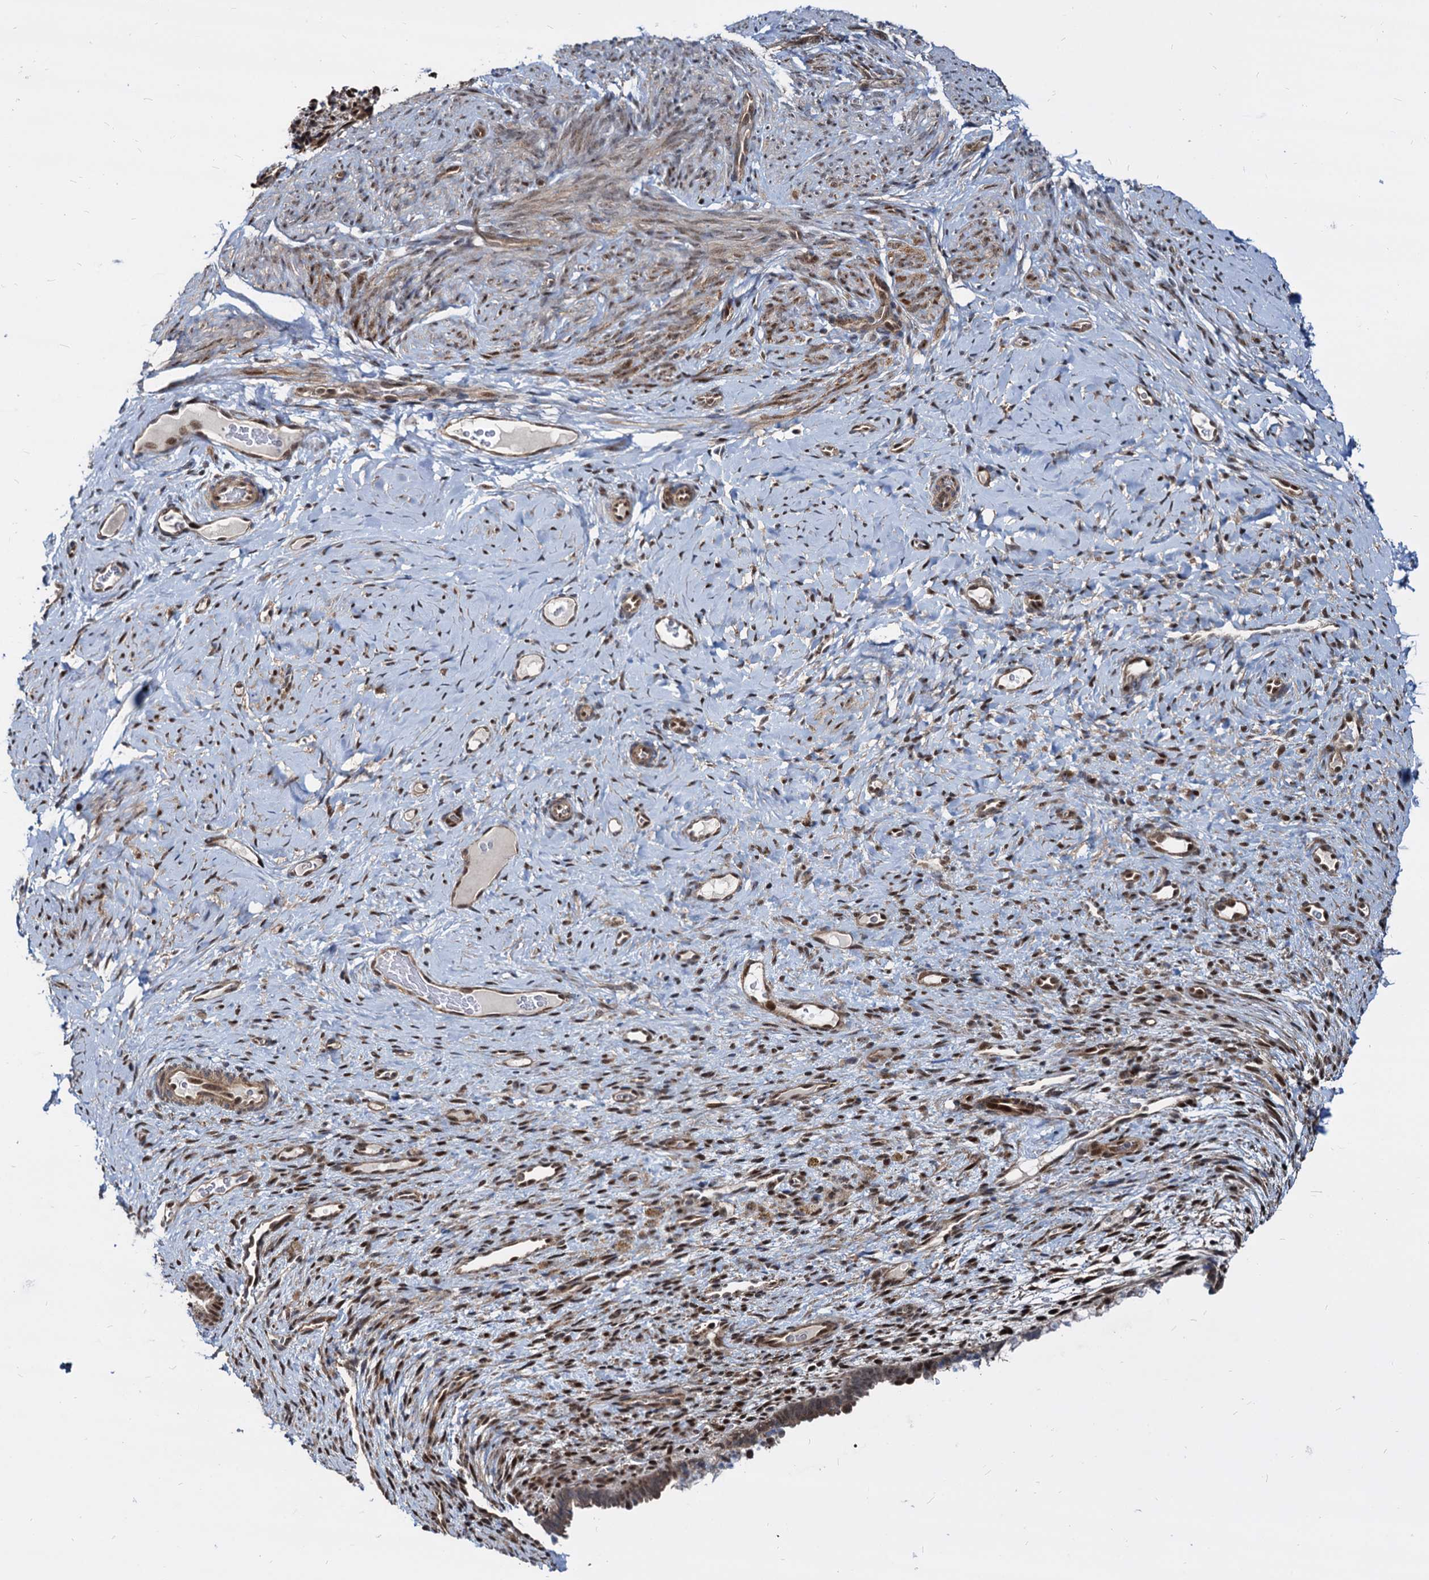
{"staining": {"intensity": "moderate", "quantity": "<25%", "location": "nuclear"}, "tissue": "endometrium", "cell_type": "Cells in endometrial stroma", "image_type": "normal", "snomed": [{"axis": "morphology", "description": "Normal tissue, NOS"}, {"axis": "topography", "description": "Endometrium"}], "caption": "Immunohistochemical staining of benign endometrium displays moderate nuclear protein expression in about <25% of cells in endometrial stroma.", "gene": "UBLCP1", "patient": {"sex": "female", "age": 65}}